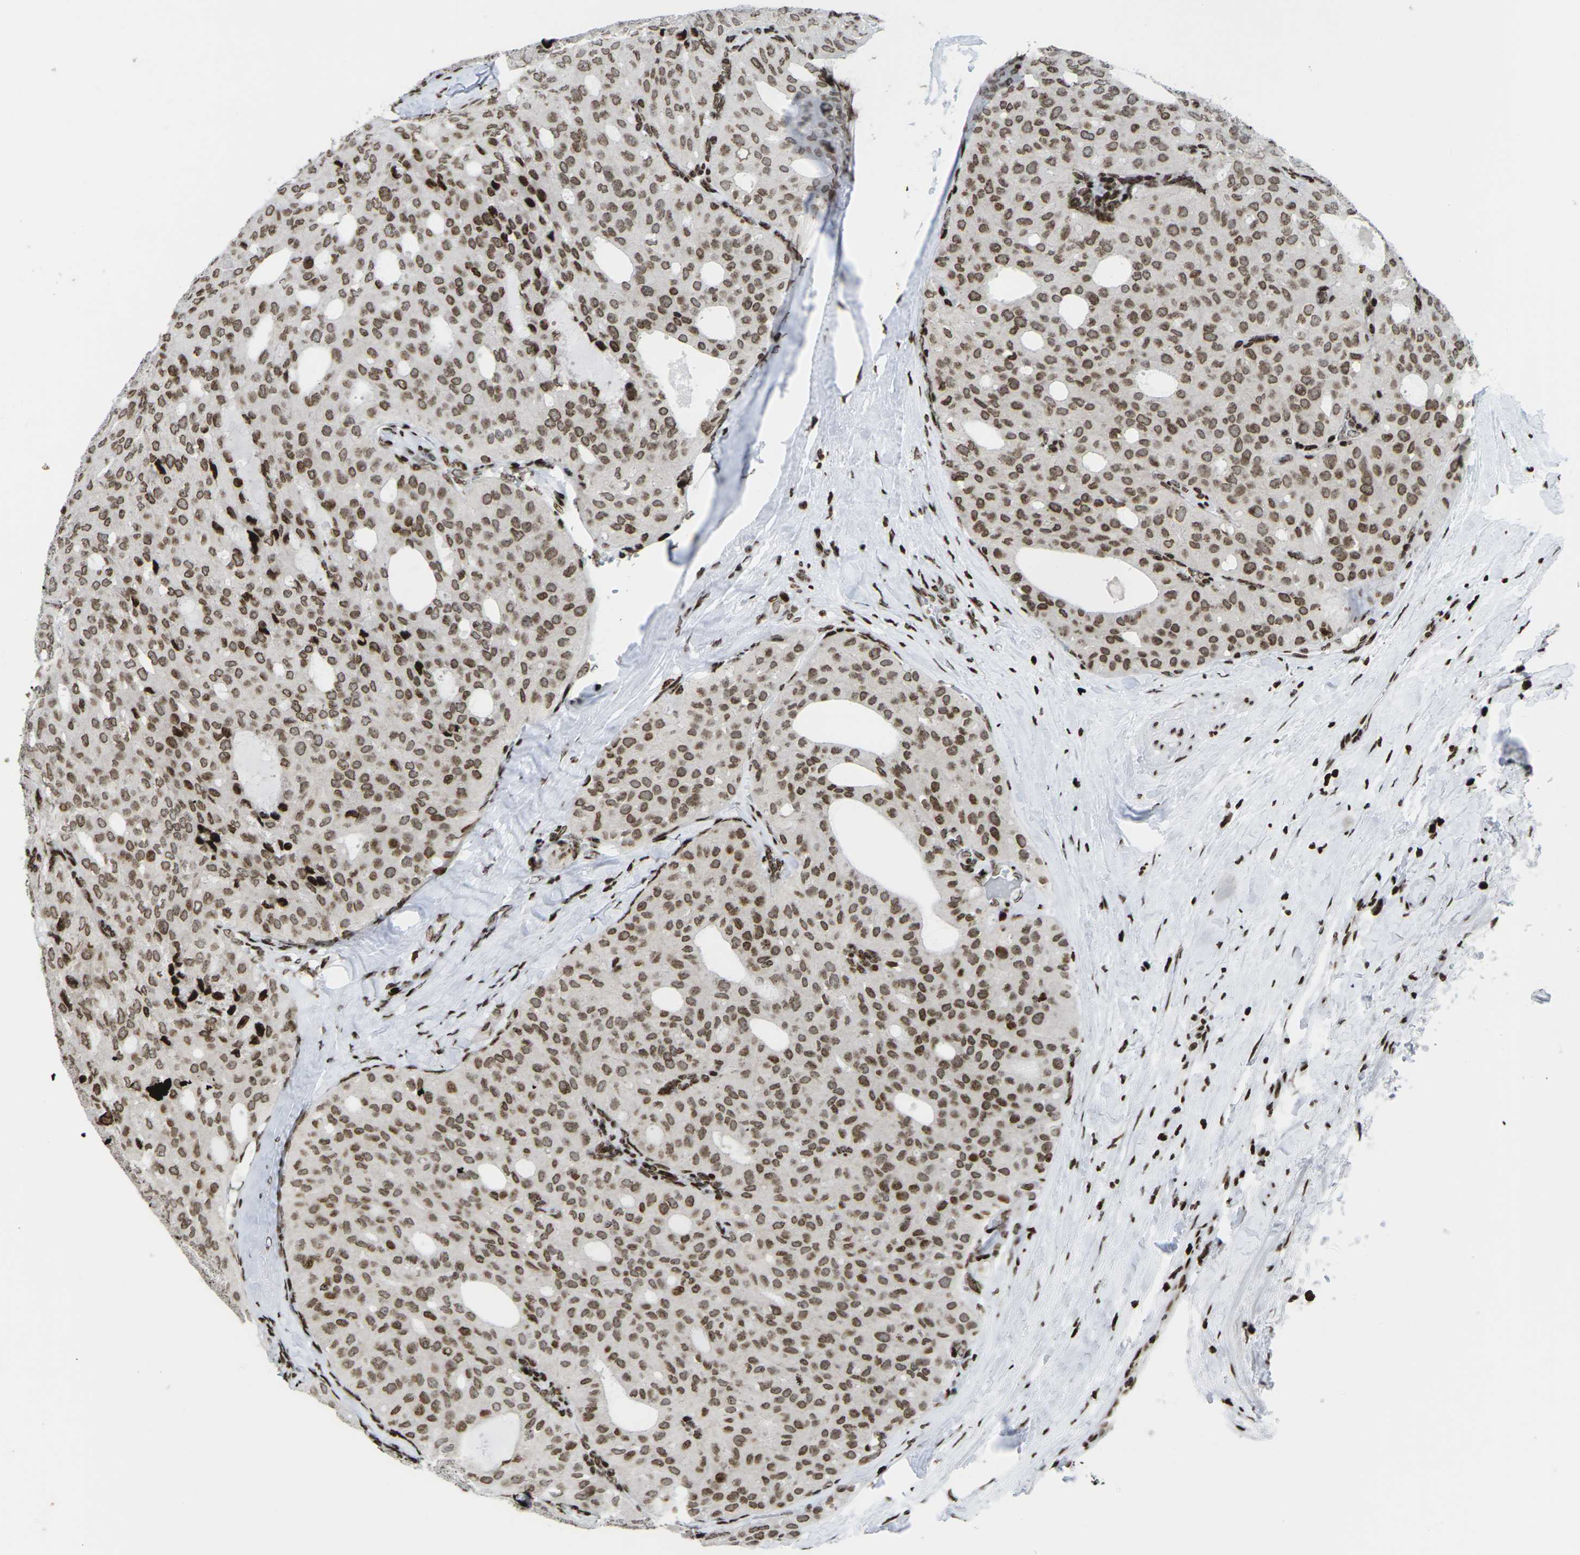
{"staining": {"intensity": "moderate", "quantity": ">75%", "location": "cytoplasmic/membranous,nuclear"}, "tissue": "thyroid cancer", "cell_type": "Tumor cells", "image_type": "cancer", "snomed": [{"axis": "morphology", "description": "Follicular adenoma carcinoma, NOS"}, {"axis": "topography", "description": "Thyroid gland"}], "caption": "Protein staining of thyroid cancer (follicular adenoma carcinoma) tissue reveals moderate cytoplasmic/membranous and nuclear staining in approximately >75% of tumor cells.", "gene": "H1-4", "patient": {"sex": "male", "age": 75}}